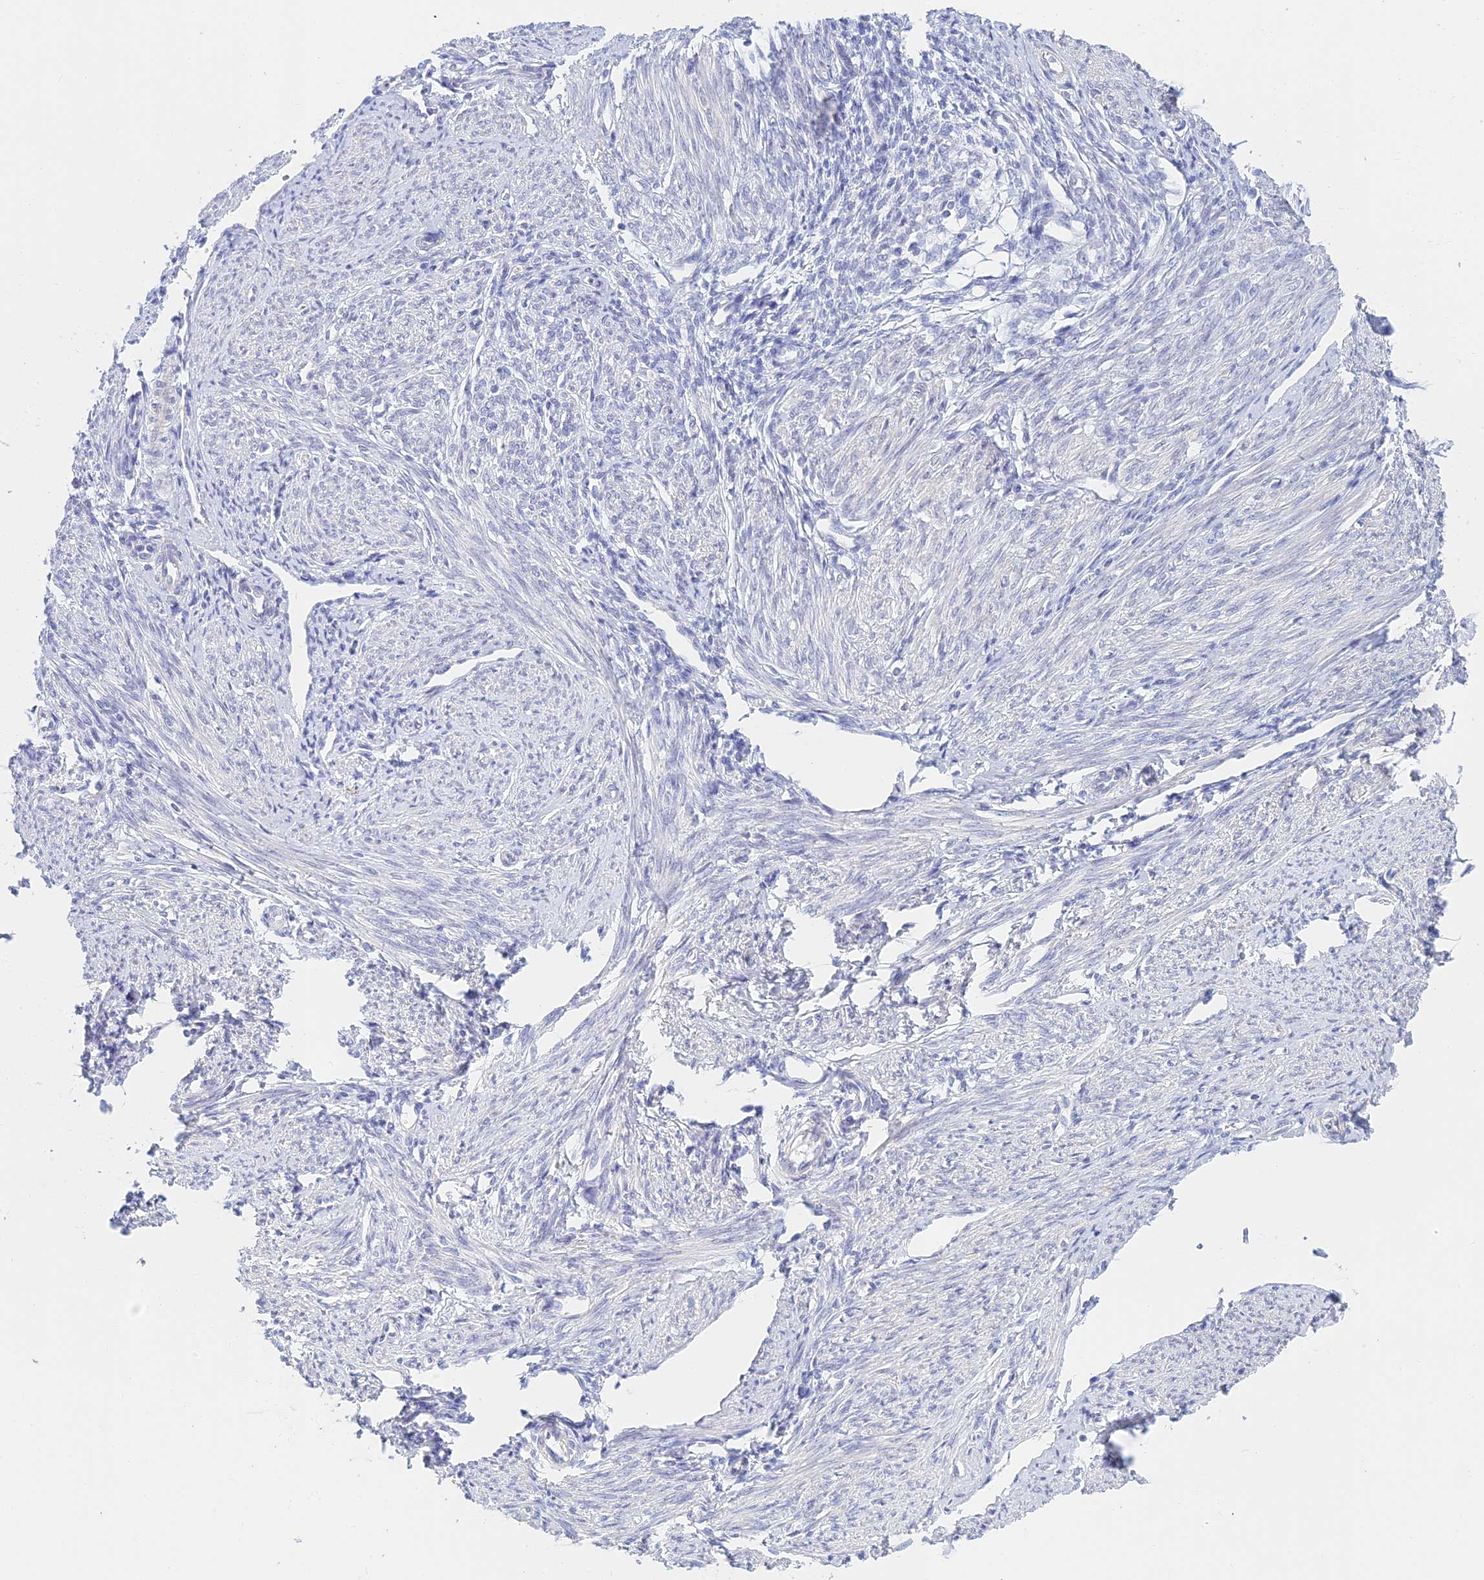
{"staining": {"intensity": "negative", "quantity": "none", "location": "none"}, "tissue": "endometrium", "cell_type": "Cells in endometrial stroma", "image_type": "normal", "snomed": [{"axis": "morphology", "description": "Normal tissue, NOS"}, {"axis": "topography", "description": "Uterus"}, {"axis": "topography", "description": "Endometrium"}], "caption": "The immunohistochemistry micrograph has no significant expression in cells in endometrial stroma of endometrium.", "gene": "CEP152", "patient": {"sex": "female", "age": 48}}